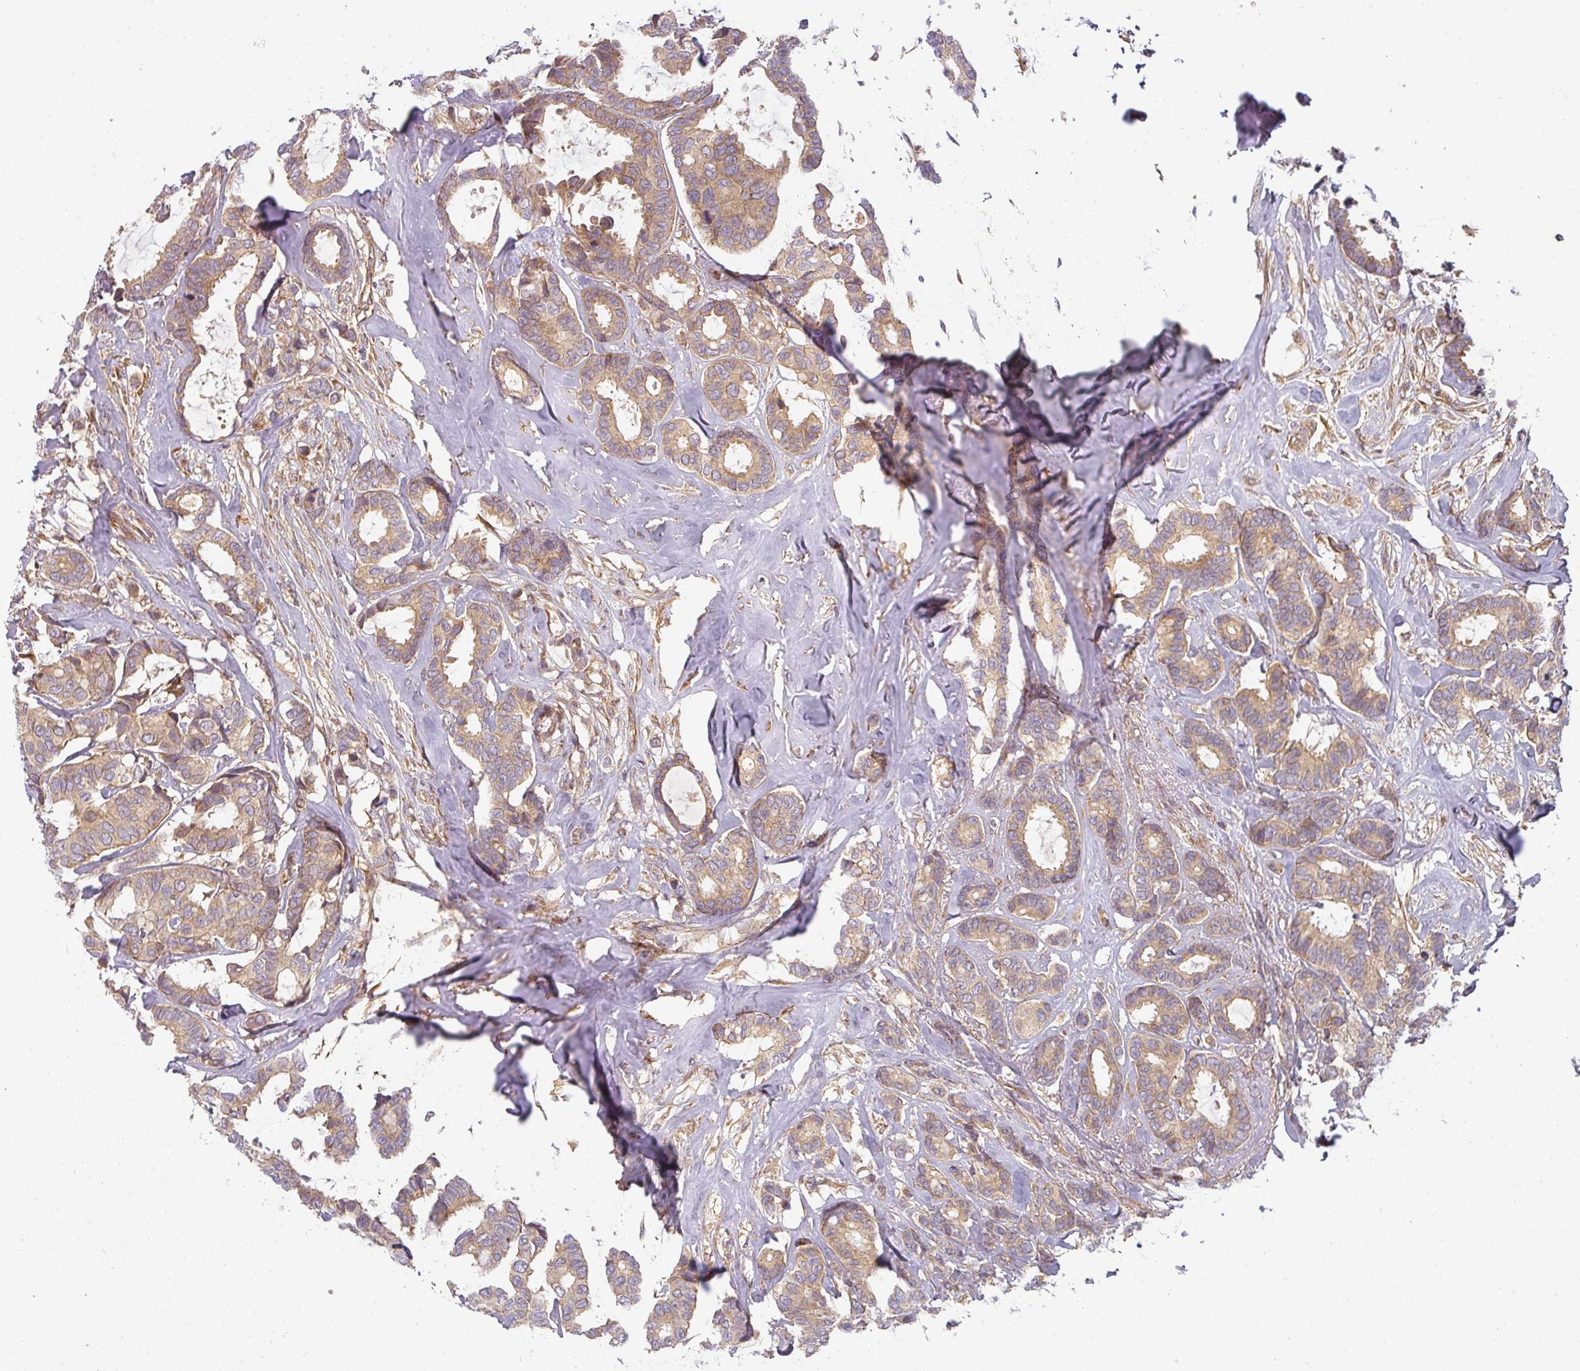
{"staining": {"intensity": "weak", "quantity": ">75%", "location": "cytoplasmic/membranous"}, "tissue": "breast cancer", "cell_type": "Tumor cells", "image_type": "cancer", "snomed": [{"axis": "morphology", "description": "Duct carcinoma"}, {"axis": "topography", "description": "Breast"}], "caption": "A low amount of weak cytoplasmic/membranous expression is seen in about >75% of tumor cells in breast infiltrating ductal carcinoma tissue.", "gene": "CNOT1", "patient": {"sex": "female", "age": 87}}